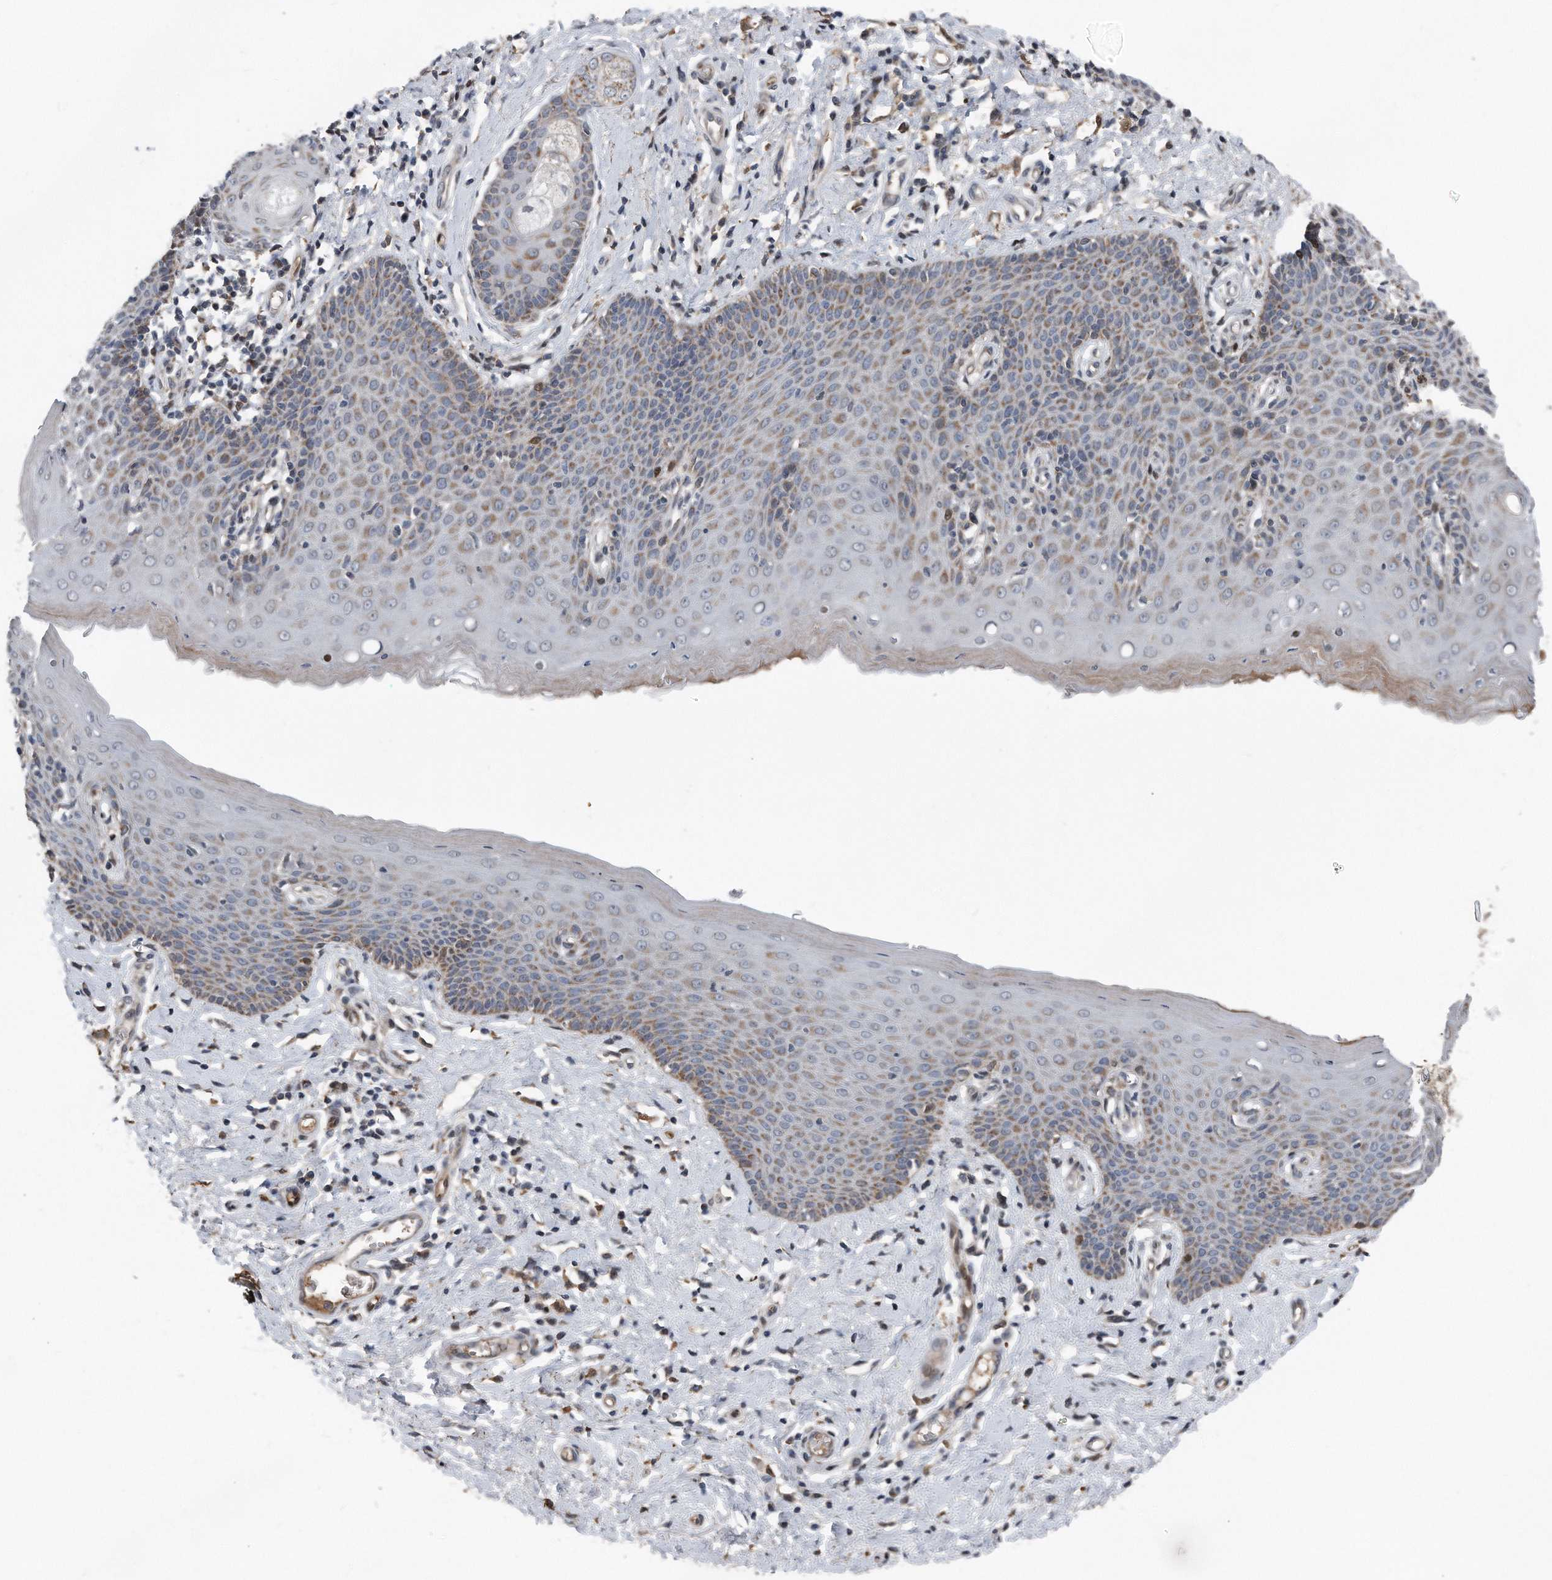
{"staining": {"intensity": "weak", "quantity": "25%-75%", "location": "cytoplasmic/membranous"}, "tissue": "skin", "cell_type": "Epidermal cells", "image_type": "normal", "snomed": [{"axis": "morphology", "description": "Normal tissue, NOS"}, {"axis": "topography", "description": "Vulva"}], "caption": "Skin stained with a brown dye displays weak cytoplasmic/membranous positive expression in about 25%-75% of epidermal cells.", "gene": "DST", "patient": {"sex": "female", "age": 66}}